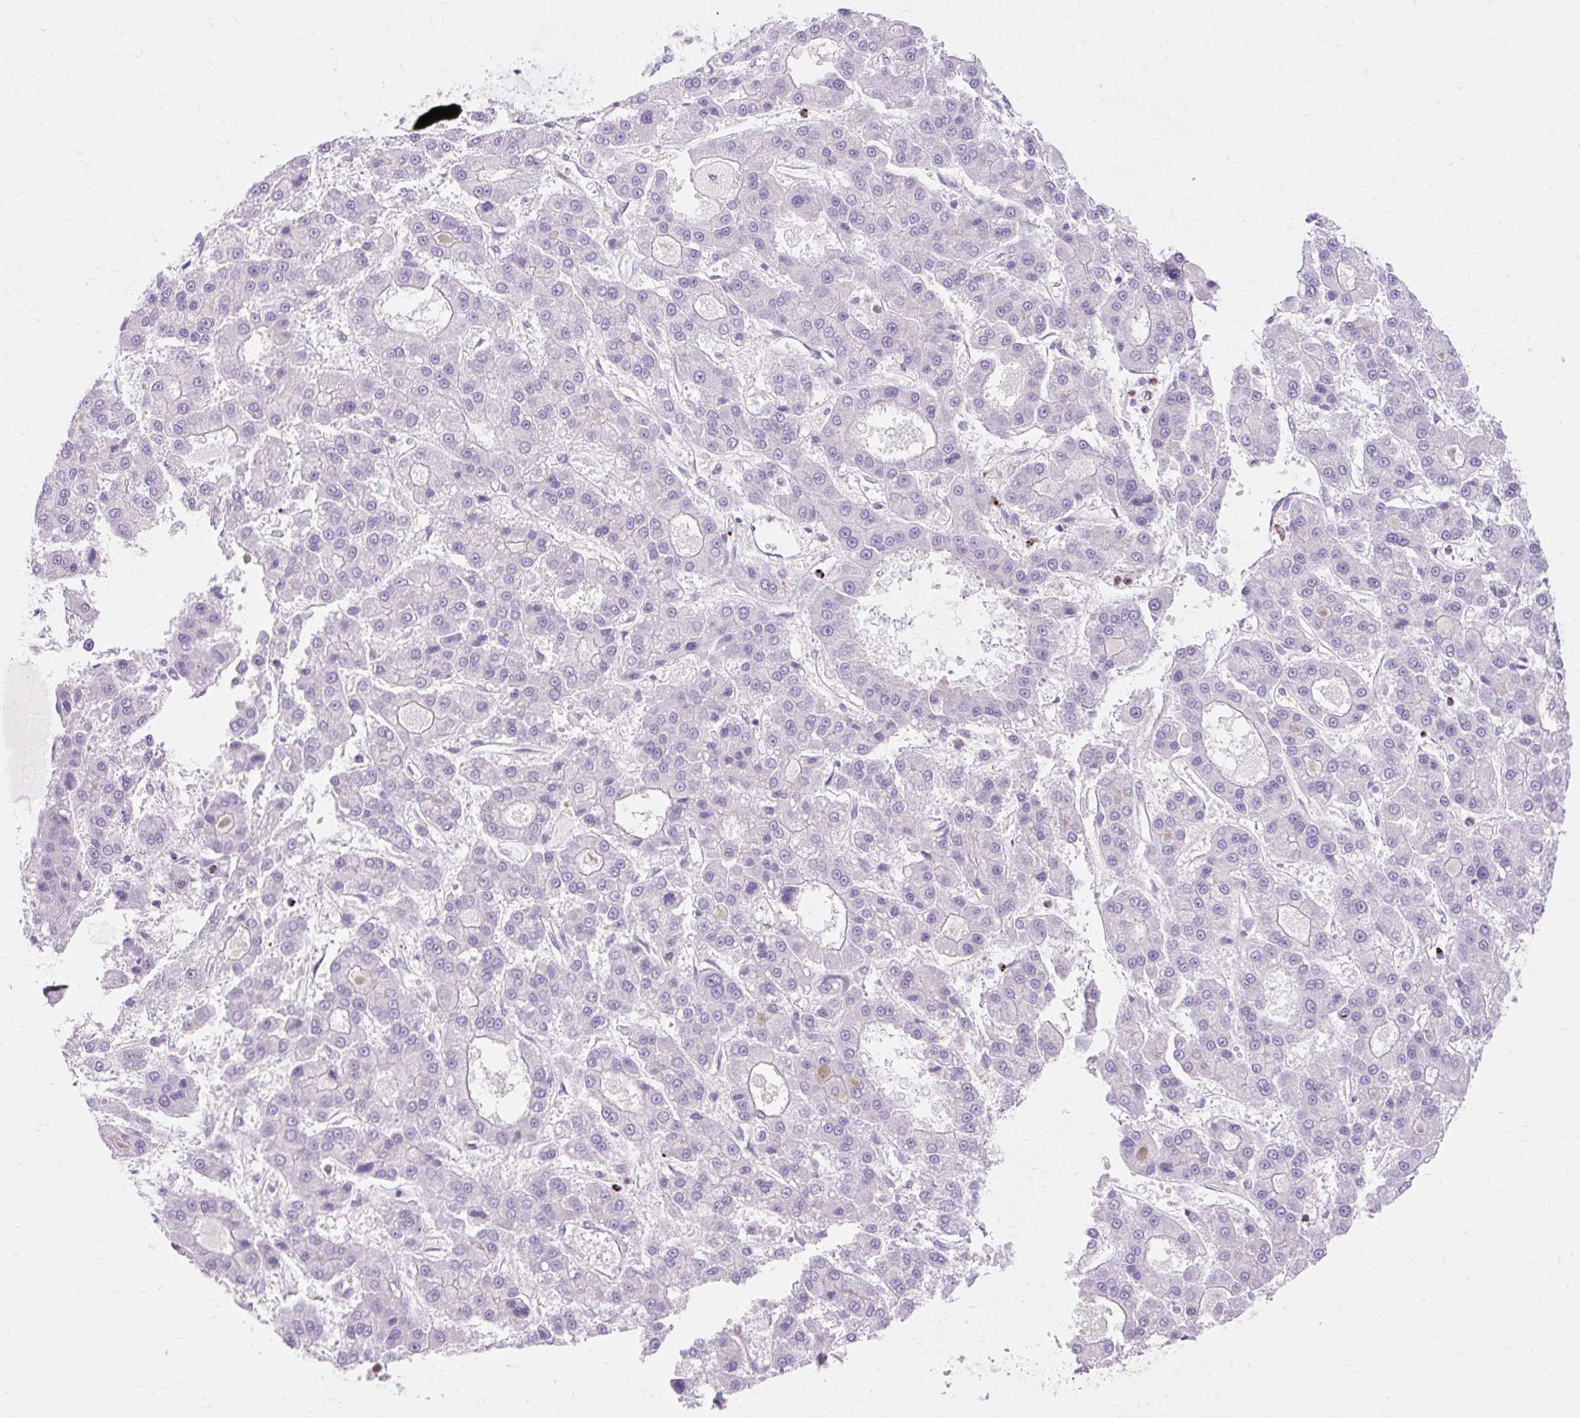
{"staining": {"intensity": "negative", "quantity": "none", "location": "none"}, "tissue": "liver cancer", "cell_type": "Tumor cells", "image_type": "cancer", "snomed": [{"axis": "morphology", "description": "Carcinoma, Hepatocellular, NOS"}, {"axis": "topography", "description": "Liver"}], "caption": "The micrograph shows no significant expression in tumor cells of liver cancer.", "gene": "CORO7-PAM16", "patient": {"sex": "male", "age": 70}}